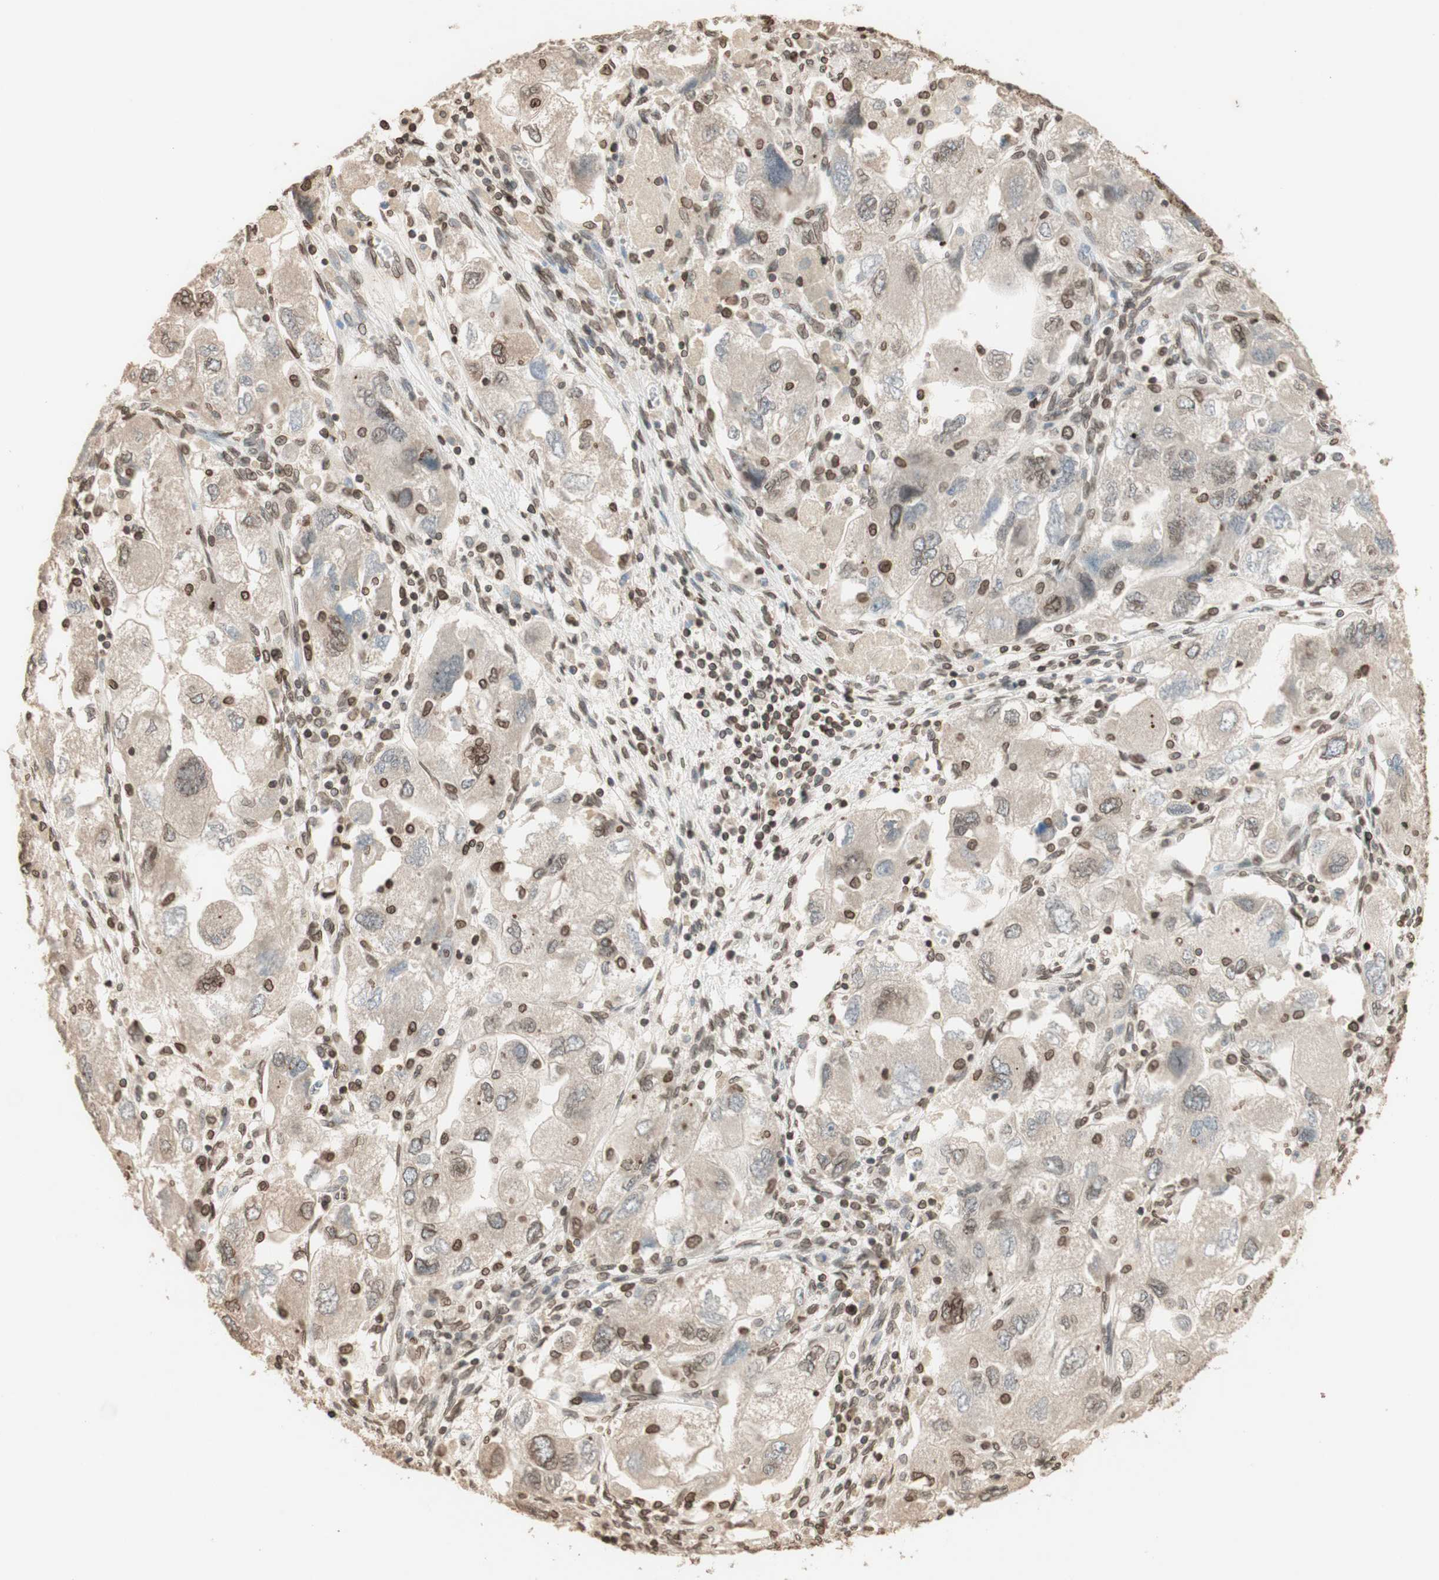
{"staining": {"intensity": "moderate", "quantity": "<25%", "location": "cytoplasmic/membranous,nuclear"}, "tissue": "ovarian cancer", "cell_type": "Tumor cells", "image_type": "cancer", "snomed": [{"axis": "morphology", "description": "Carcinoma, NOS"}, {"axis": "morphology", "description": "Cystadenocarcinoma, serous, NOS"}, {"axis": "topography", "description": "Ovary"}], "caption": "Tumor cells demonstrate low levels of moderate cytoplasmic/membranous and nuclear positivity in about <25% of cells in human ovarian cancer (serous cystadenocarcinoma).", "gene": "TMPO", "patient": {"sex": "female", "age": 69}}